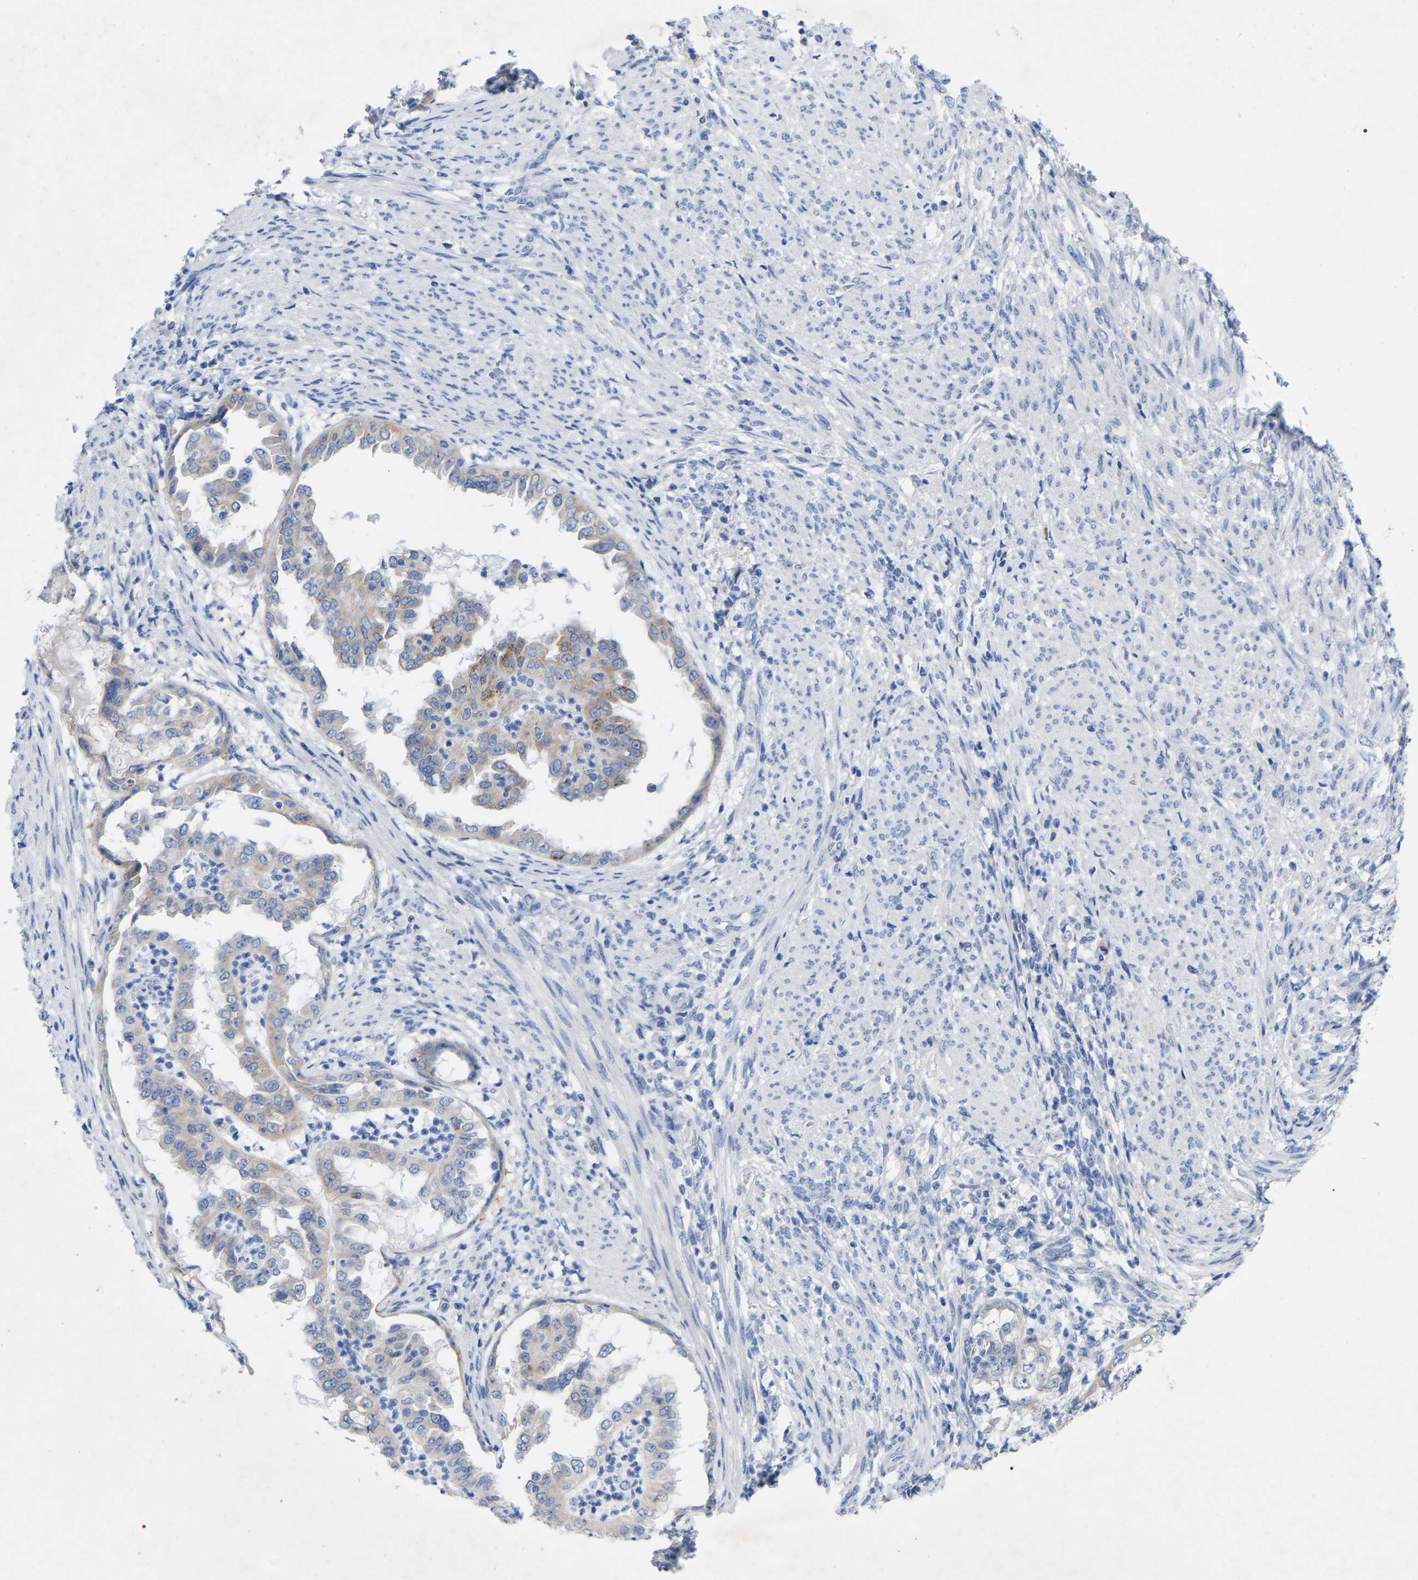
{"staining": {"intensity": "moderate", "quantity": "<25%", "location": "cytoplasmic/membranous"}, "tissue": "endometrial cancer", "cell_type": "Tumor cells", "image_type": "cancer", "snomed": [{"axis": "morphology", "description": "Adenocarcinoma, NOS"}, {"axis": "topography", "description": "Endometrium"}], "caption": "The micrograph exhibits a brown stain indicating the presence of a protein in the cytoplasmic/membranous of tumor cells in endometrial adenocarcinoma.", "gene": "STRIP2", "patient": {"sex": "female", "age": 85}}